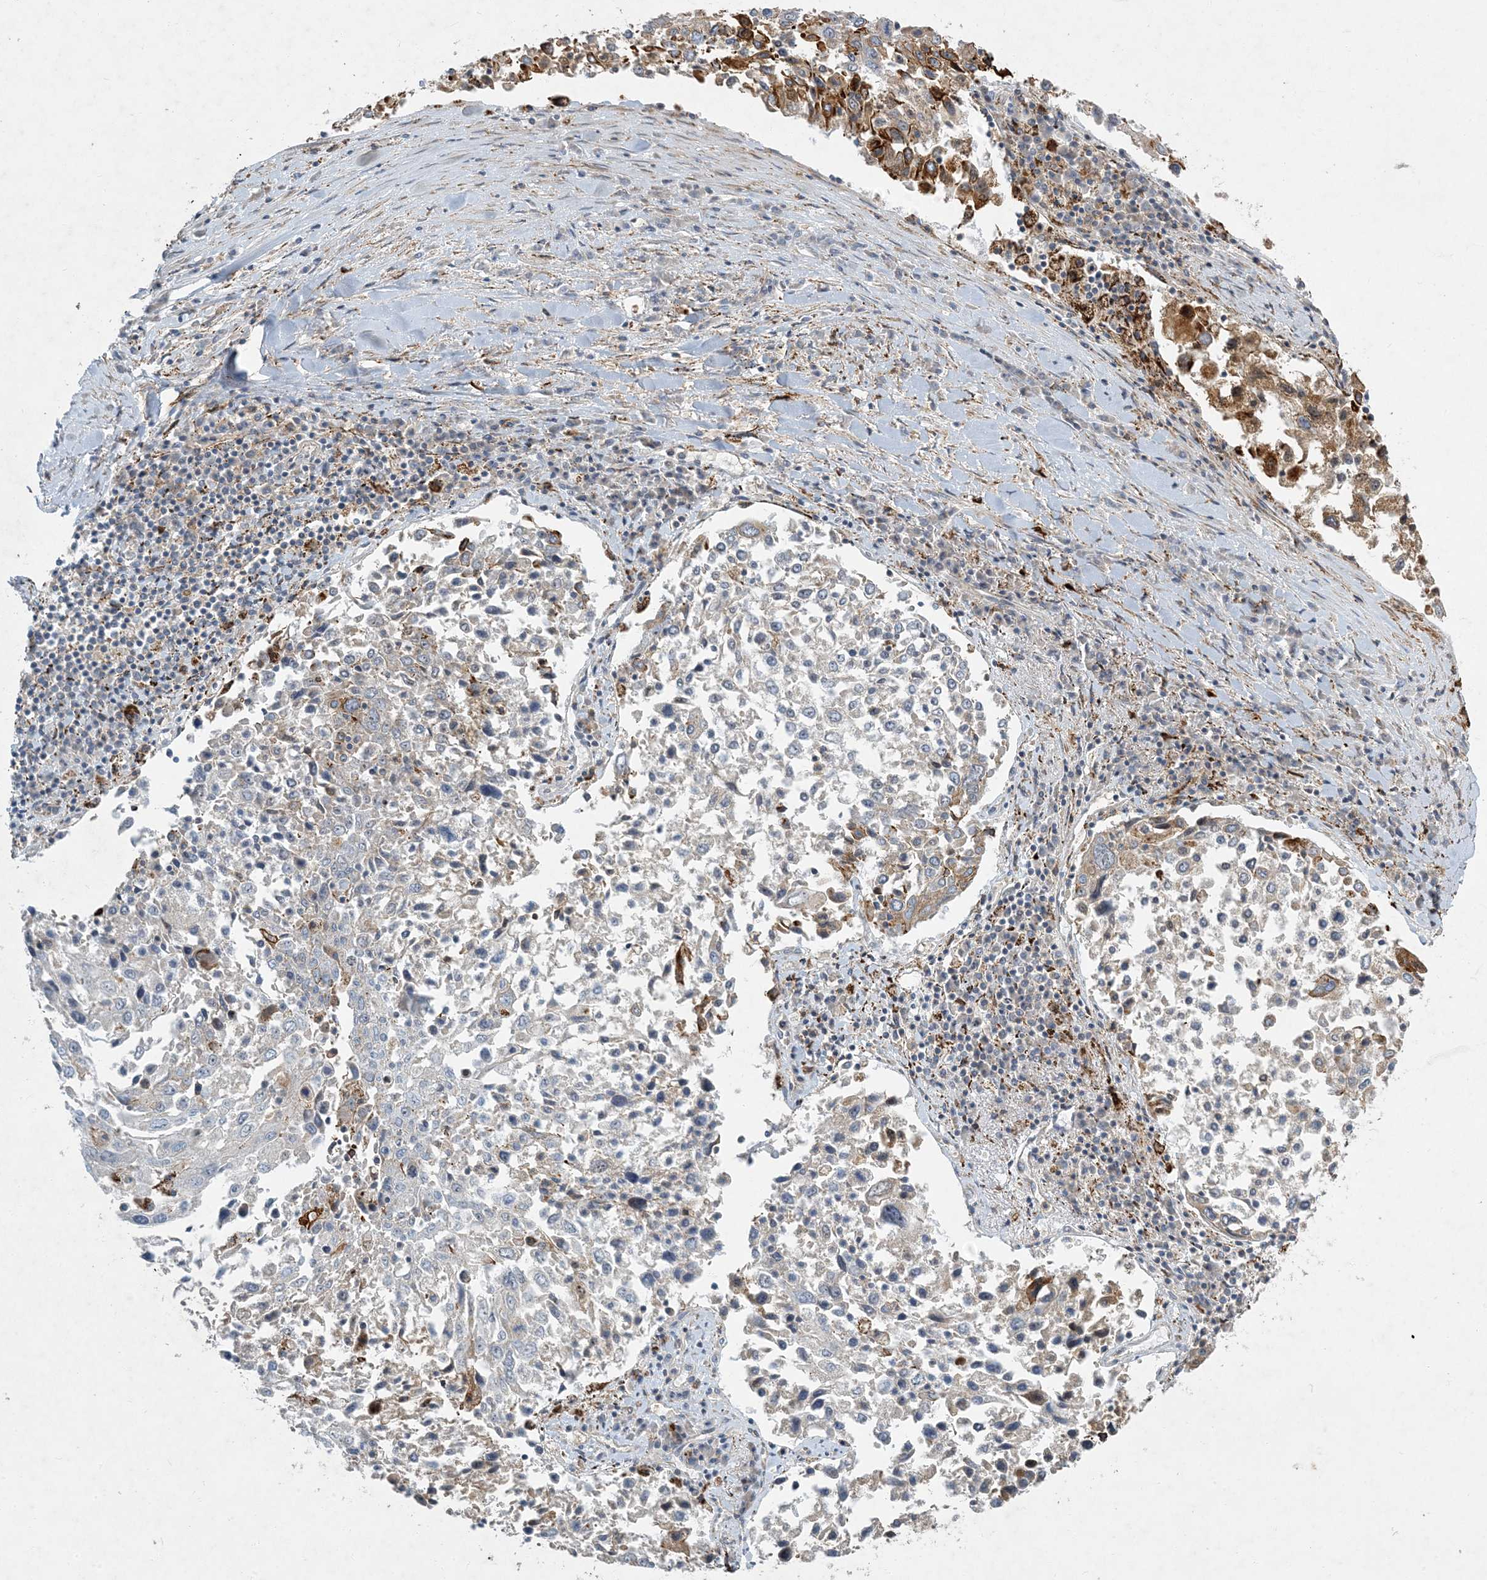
{"staining": {"intensity": "weak", "quantity": "<25%", "location": "cytoplasmic/membranous"}, "tissue": "lung cancer", "cell_type": "Tumor cells", "image_type": "cancer", "snomed": [{"axis": "morphology", "description": "Squamous cell carcinoma, NOS"}, {"axis": "topography", "description": "Lung"}], "caption": "DAB (3,3'-diaminobenzidine) immunohistochemical staining of human squamous cell carcinoma (lung) displays no significant expression in tumor cells. (DAB (3,3'-diaminobenzidine) immunohistochemistry visualized using brightfield microscopy, high magnification).", "gene": "LTN1", "patient": {"sex": "male", "age": 65}}